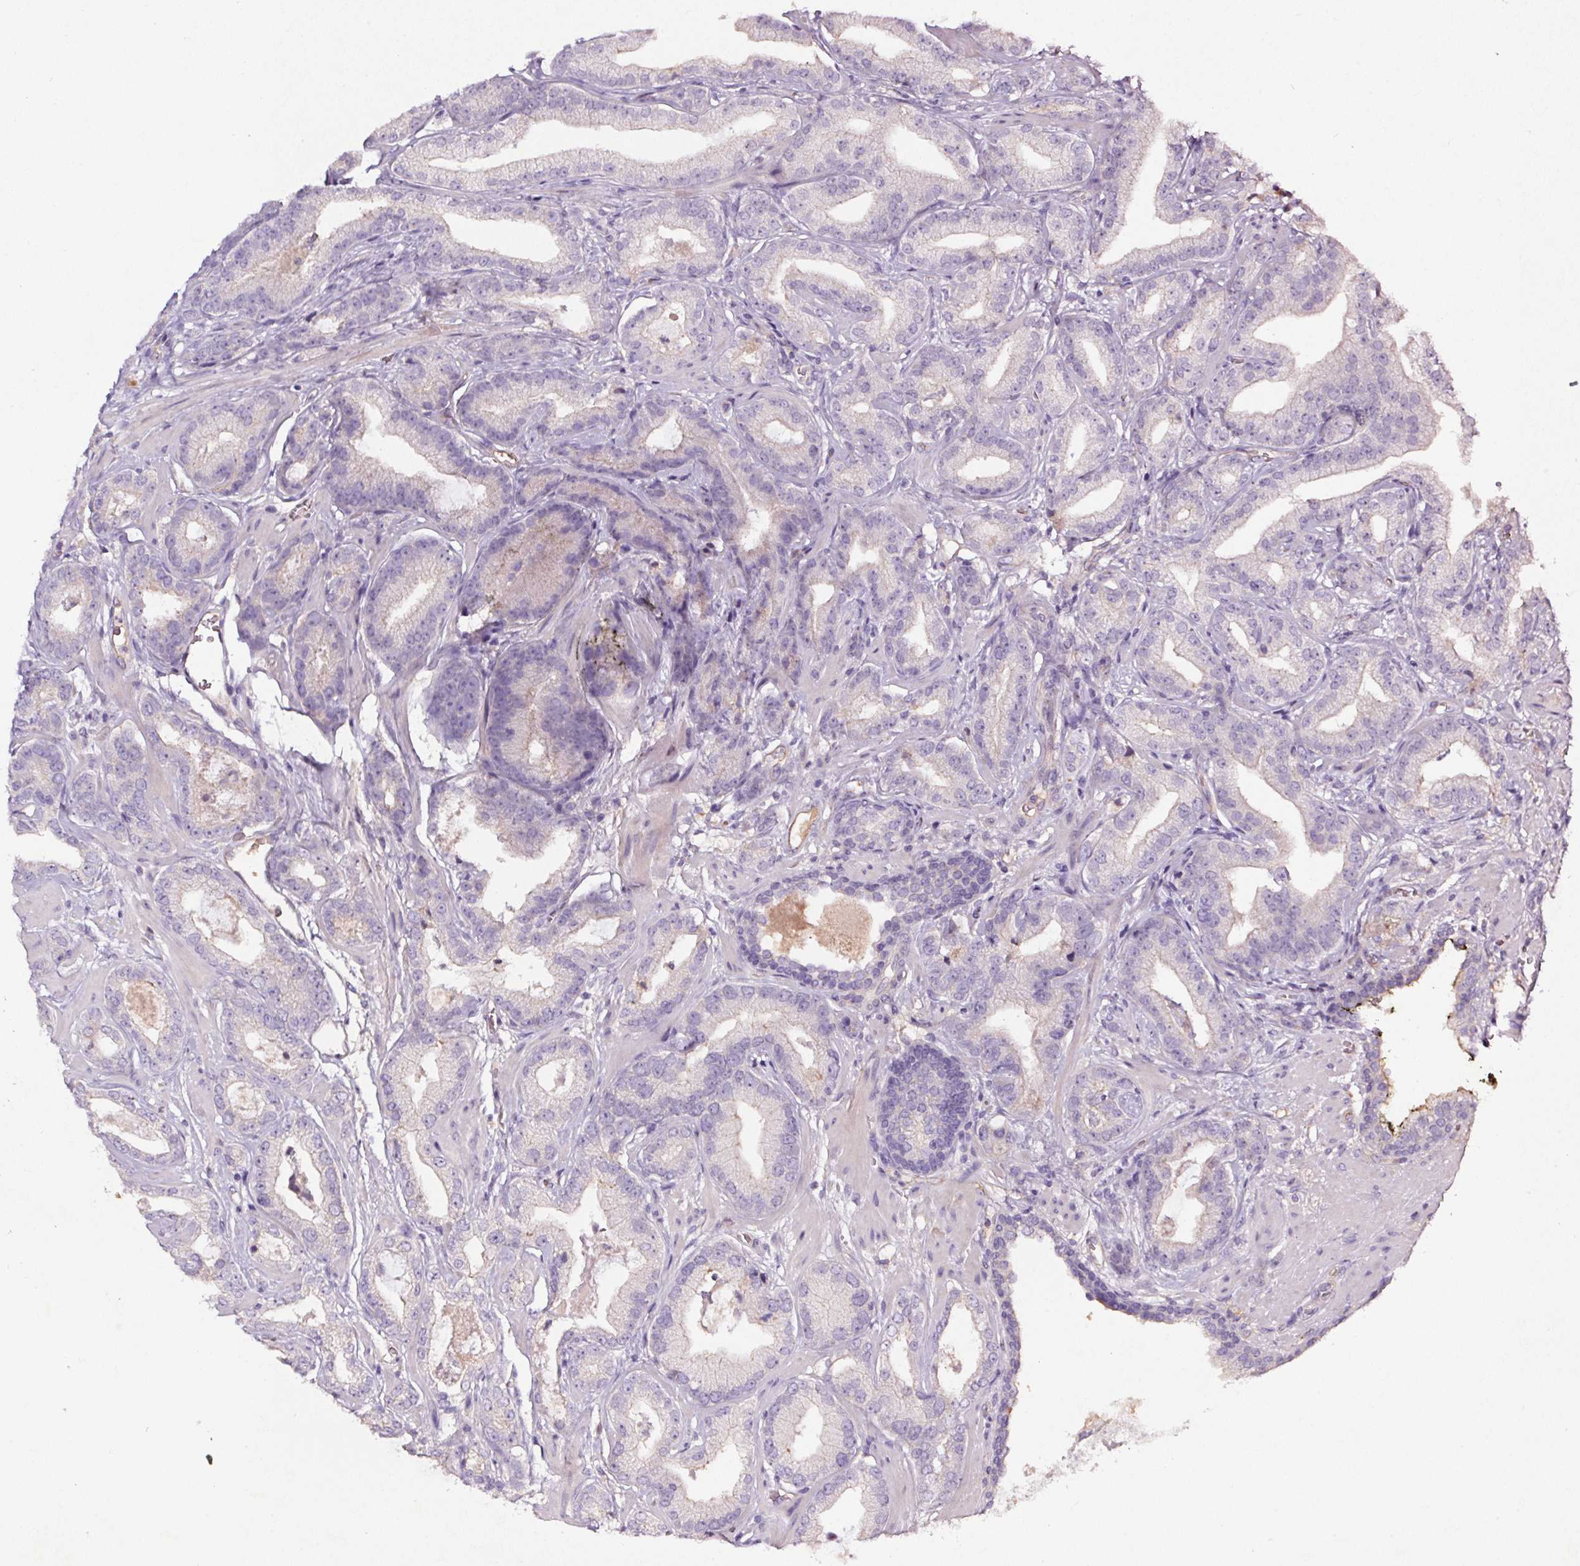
{"staining": {"intensity": "negative", "quantity": "none", "location": "none"}, "tissue": "prostate cancer", "cell_type": "Tumor cells", "image_type": "cancer", "snomed": [{"axis": "morphology", "description": "Adenocarcinoma, Low grade"}, {"axis": "topography", "description": "Prostate"}], "caption": "A micrograph of prostate cancer stained for a protein shows no brown staining in tumor cells.", "gene": "APOC4", "patient": {"sex": "male", "age": 62}}